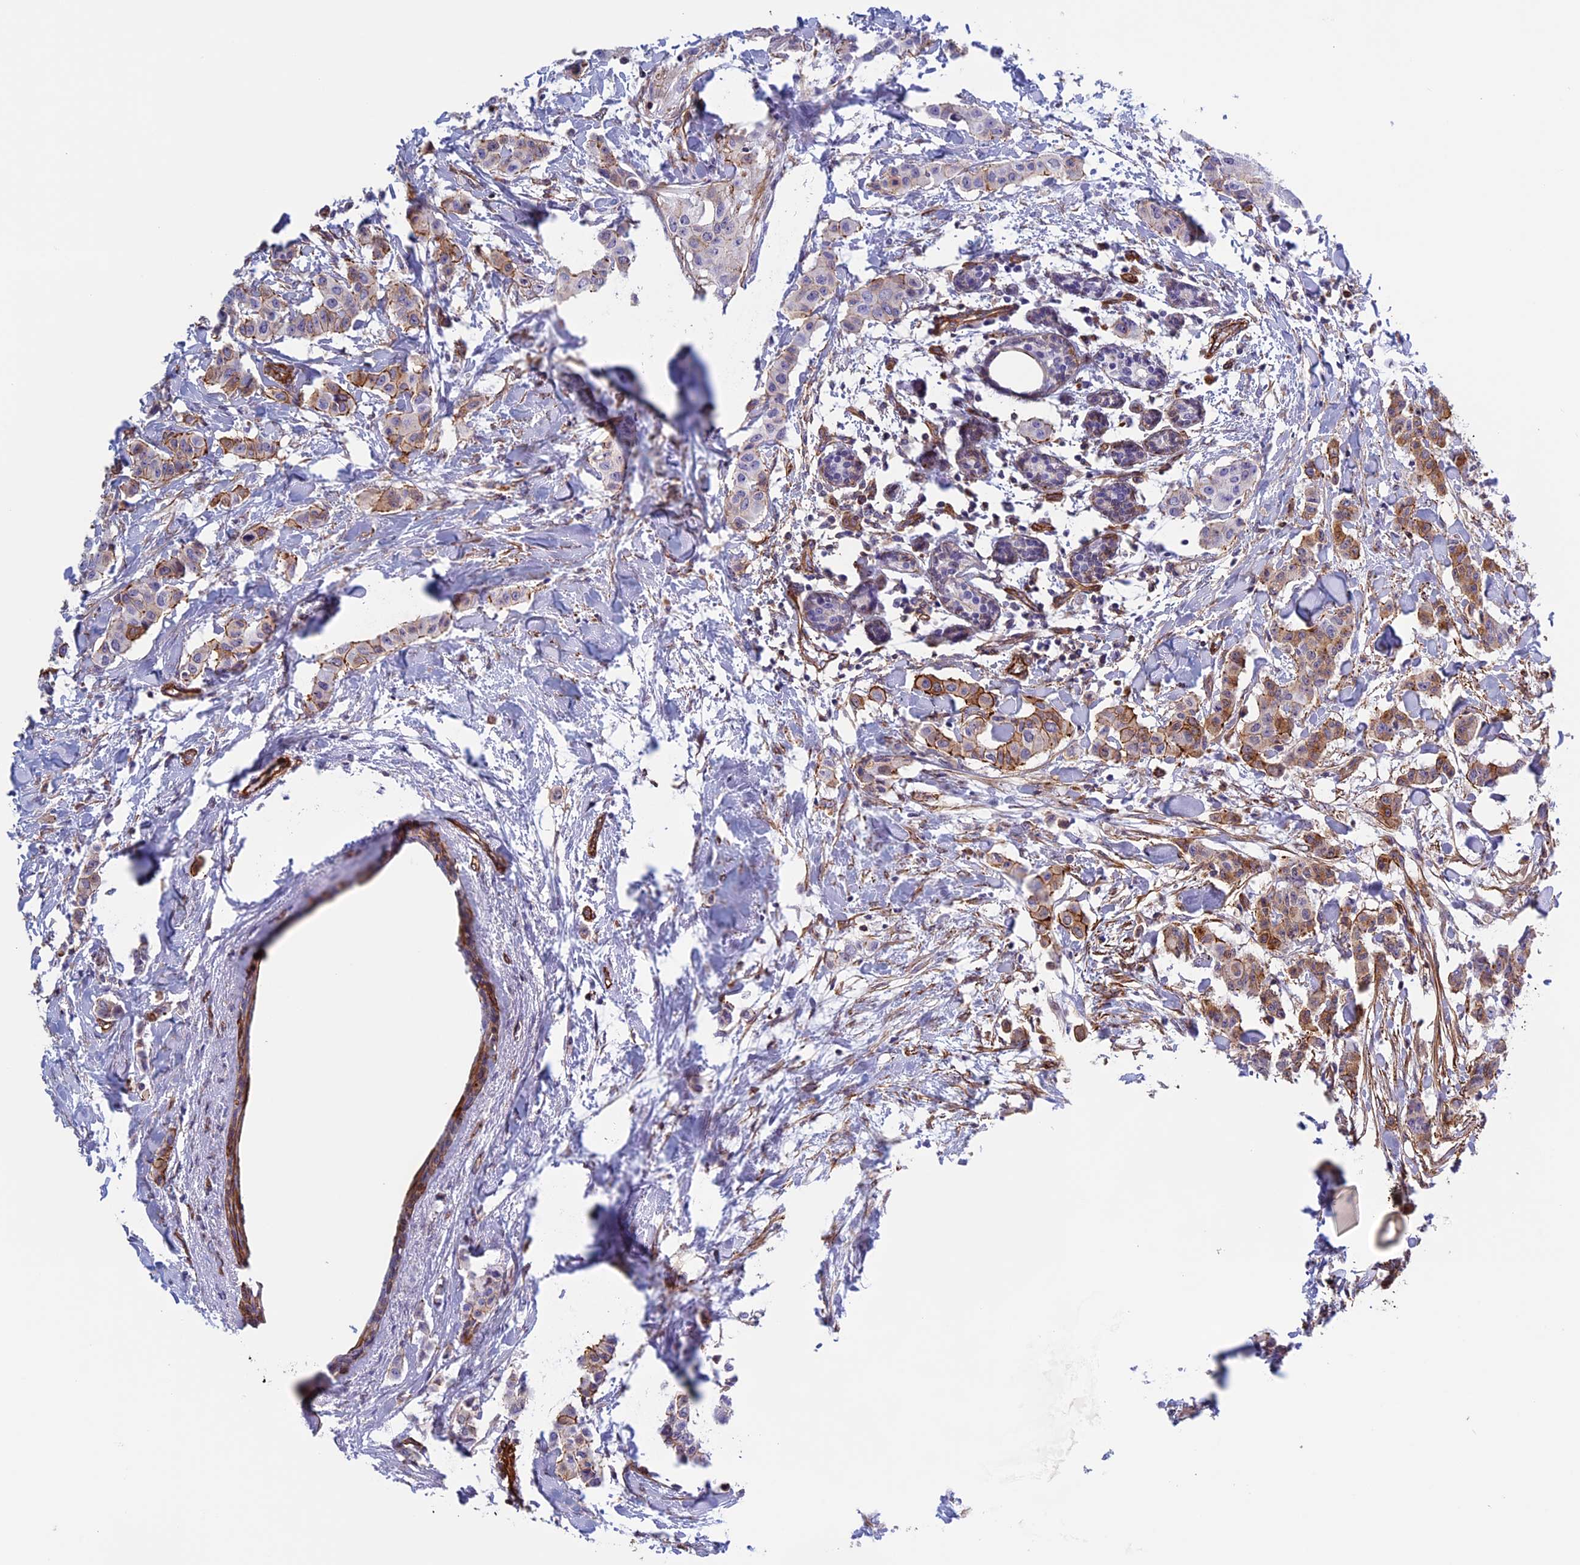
{"staining": {"intensity": "strong", "quantity": "25%-75%", "location": "cytoplasmic/membranous"}, "tissue": "breast cancer", "cell_type": "Tumor cells", "image_type": "cancer", "snomed": [{"axis": "morphology", "description": "Duct carcinoma"}, {"axis": "topography", "description": "Breast"}], "caption": "Invasive ductal carcinoma (breast) tissue shows strong cytoplasmic/membranous positivity in approximately 25%-75% of tumor cells, visualized by immunohistochemistry. The staining is performed using DAB brown chromogen to label protein expression. The nuclei are counter-stained blue using hematoxylin.", "gene": "ANGPTL2", "patient": {"sex": "female", "age": 40}}